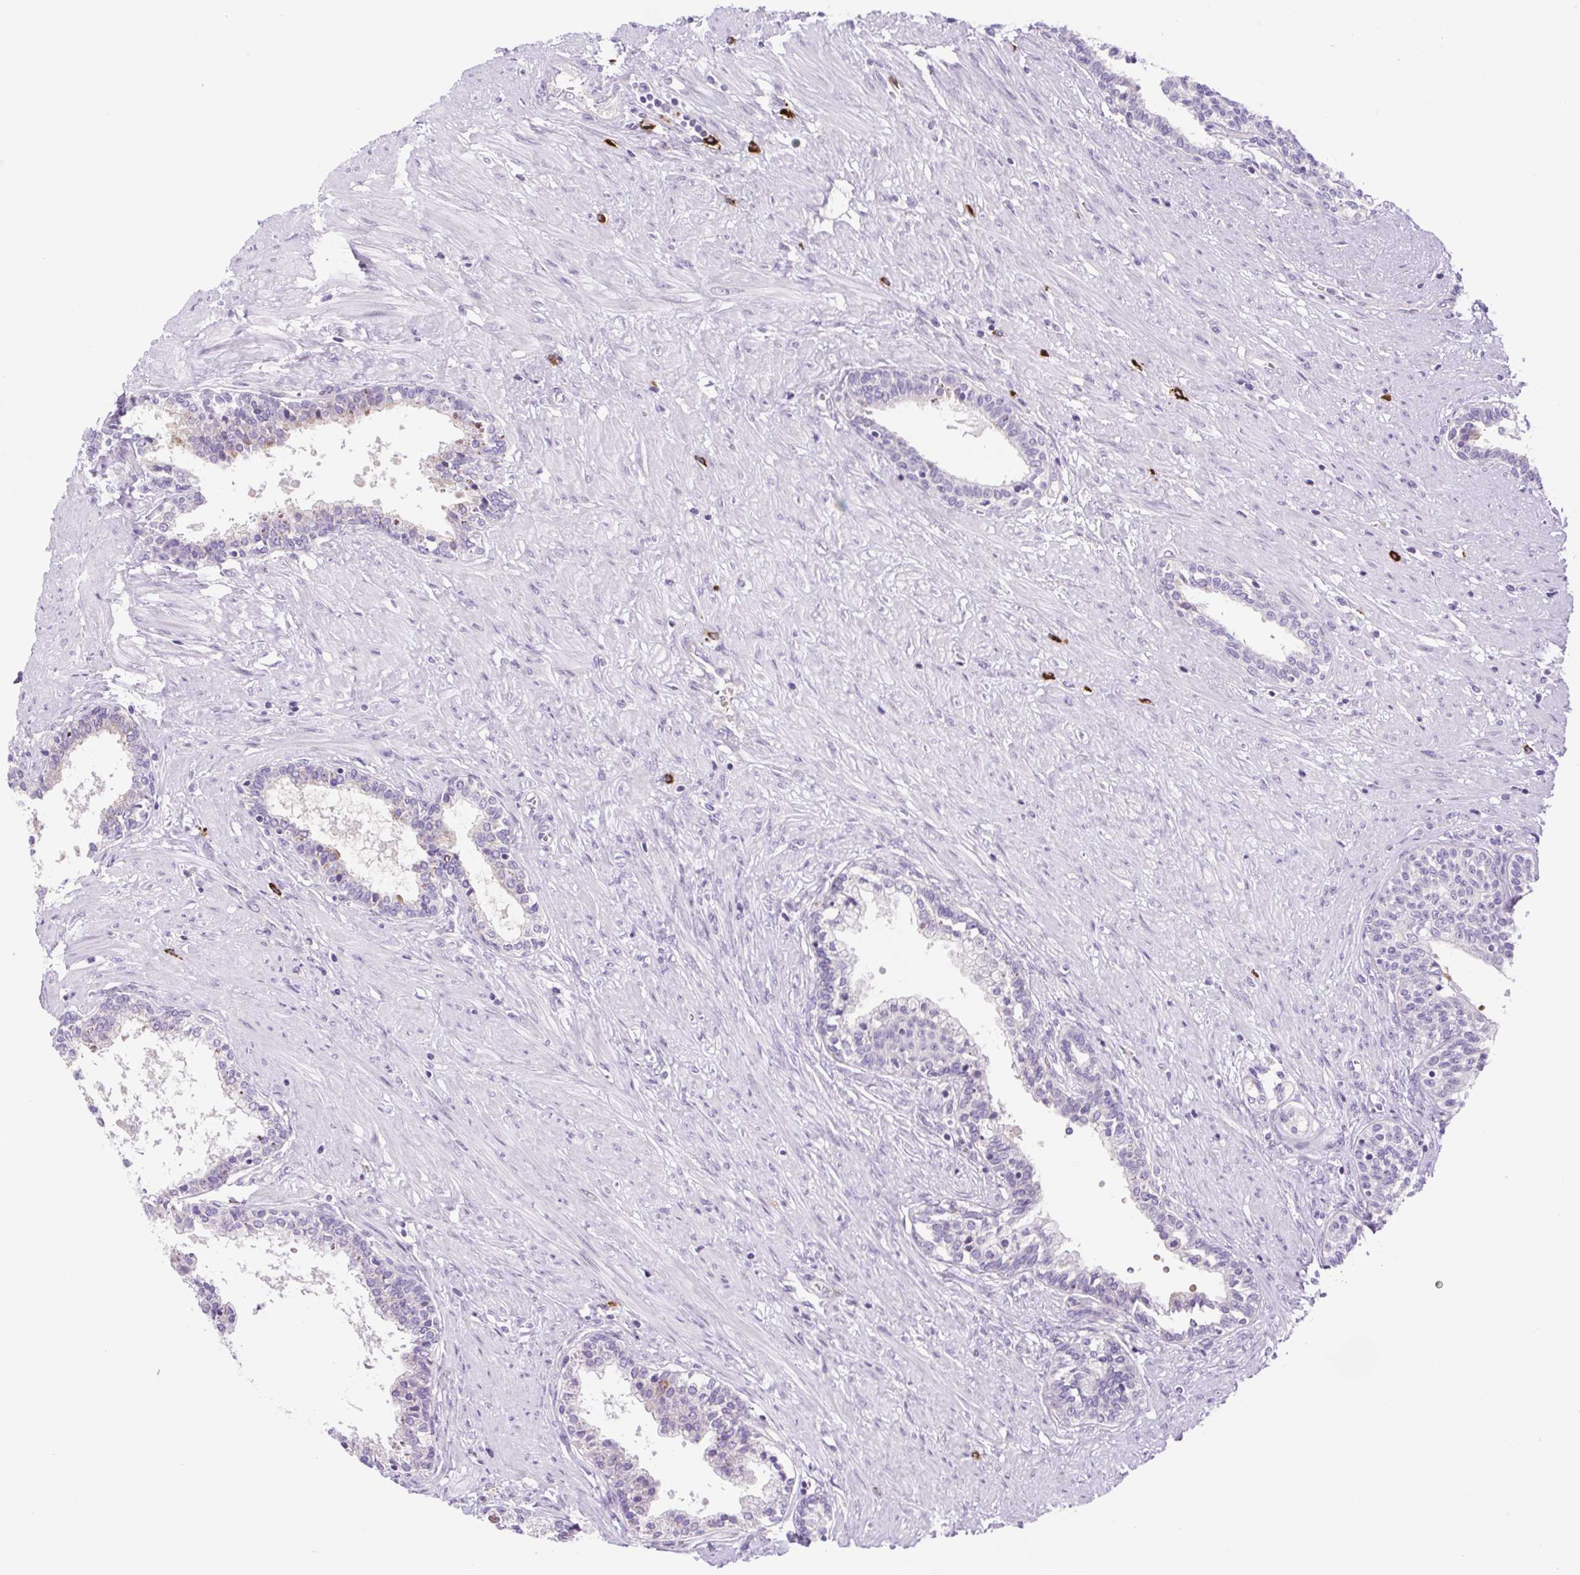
{"staining": {"intensity": "moderate", "quantity": "25%-75%", "location": "cytoplasmic/membranous"}, "tissue": "prostate", "cell_type": "Glandular cells", "image_type": "normal", "snomed": [{"axis": "morphology", "description": "Normal tissue, NOS"}, {"axis": "topography", "description": "Prostate"}], "caption": "Brown immunohistochemical staining in benign prostate displays moderate cytoplasmic/membranous staining in about 25%-75% of glandular cells.", "gene": "FAM177B", "patient": {"sex": "male", "age": 55}}